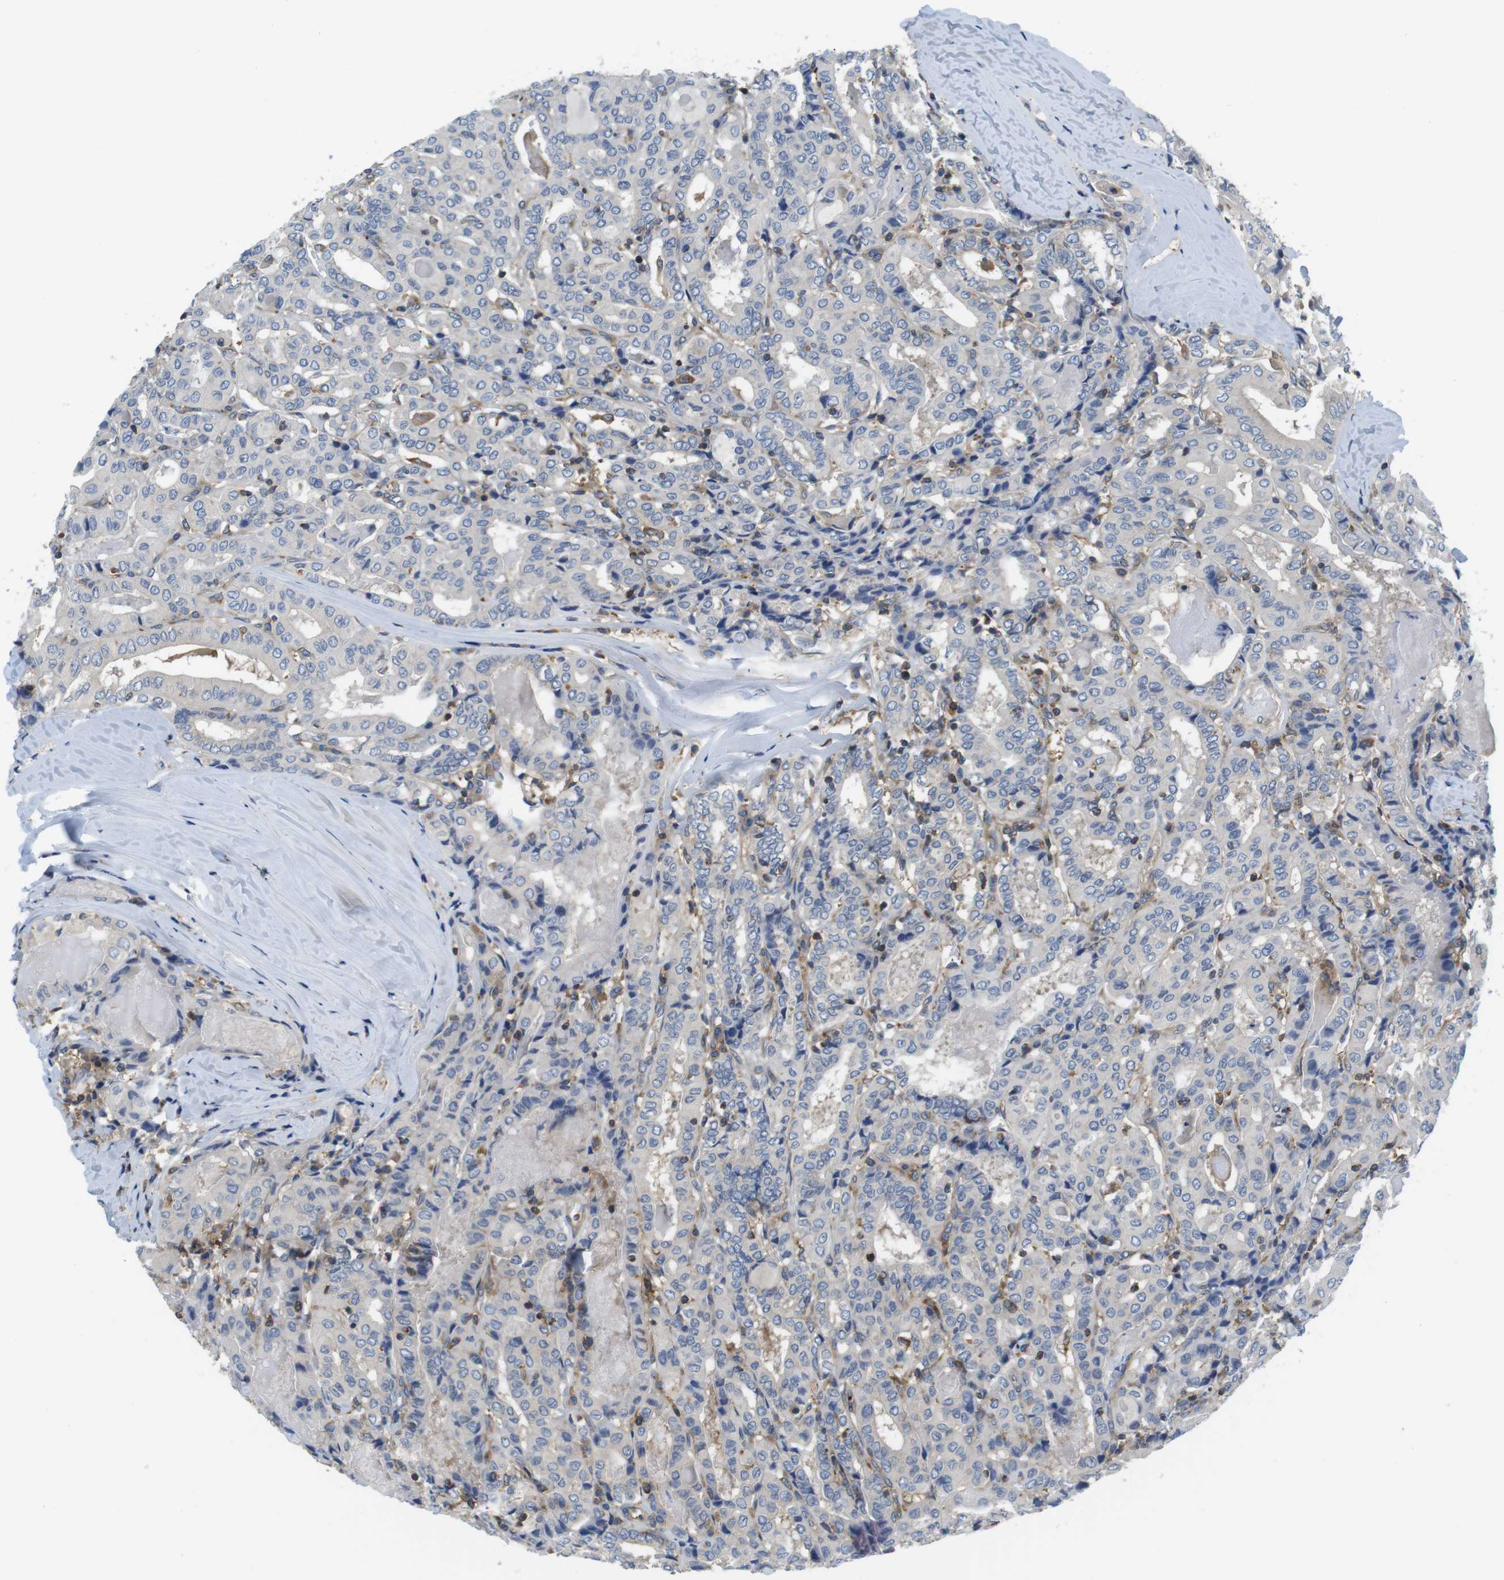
{"staining": {"intensity": "negative", "quantity": "none", "location": "none"}, "tissue": "thyroid cancer", "cell_type": "Tumor cells", "image_type": "cancer", "snomed": [{"axis": "morphology", "description": "Papillary adenocarcinoma, NOS"}, {"axis": "topography", "description": "Thyroid gland"}], "caption": "This is a histopathology image of immunohistochemistry (IHC) staining of thyroid papillary adenocarcinoma, which shows no expression in tumor cells.", "gene": "HERPUD2", "patient": {"sex": "female", "age": 42}}